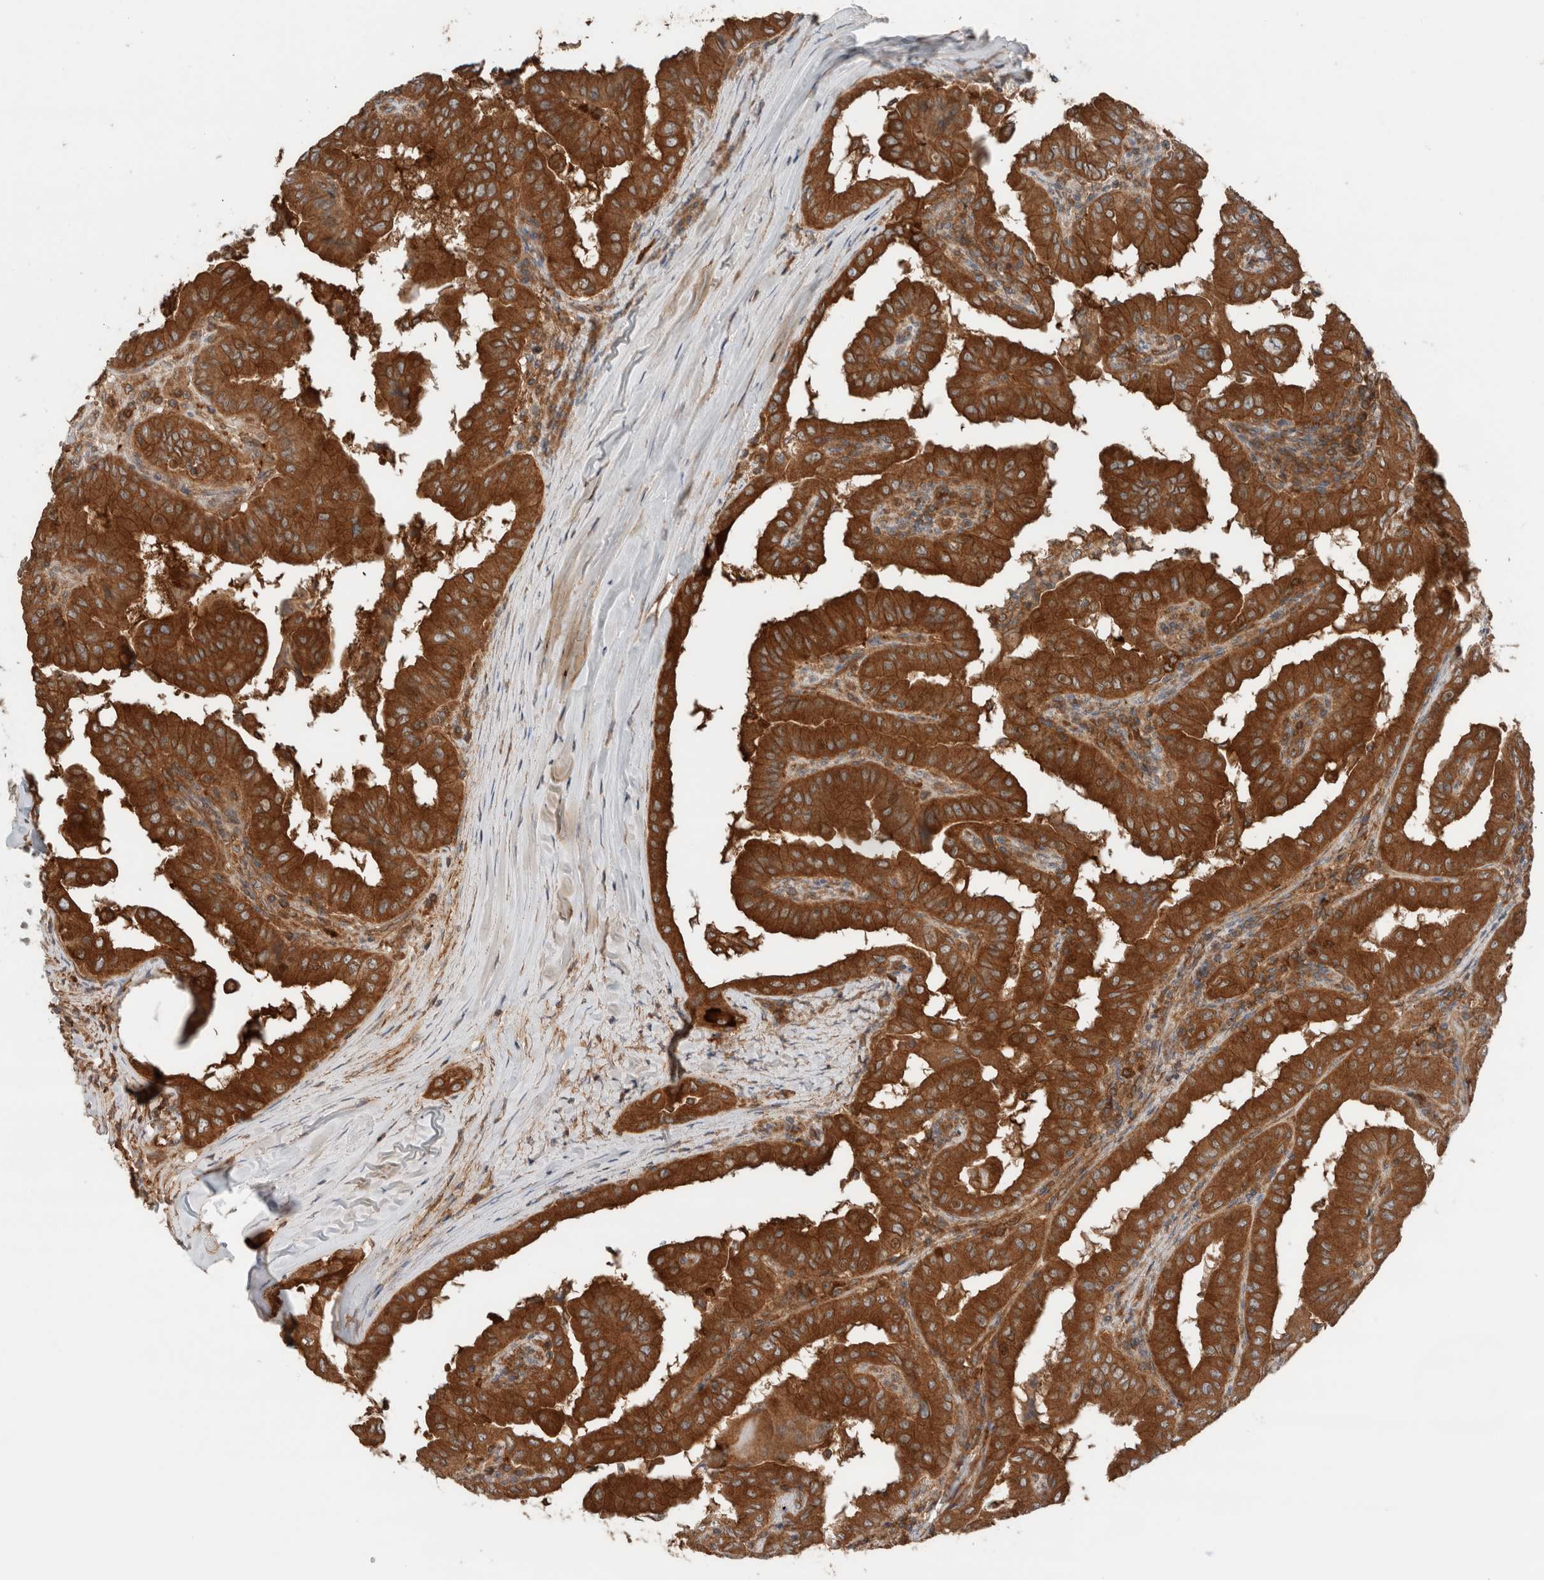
{"staining": {"intensity": "strong", "quantity": ">75%", "location": "cytoplasmic/membranous"}, "tissue": "thyroid cancer", "cell_type": "Tumor cells", "image_type": "cancer", "snomed": [{"axis": "morphology", "description": "Papillary adenocarcinoma, NOS"}, {"axis": "topography", "description": "Thyroid gland"}], "caption": "Protein positivity by IHC displays strong cytoplasmic/membranous positivity in approximately >75% of tumor cells in thyroid papillary adenocarcinoma.", "gene": "XPNPEP1", "patient": {"sex": "male", "age": 33}}